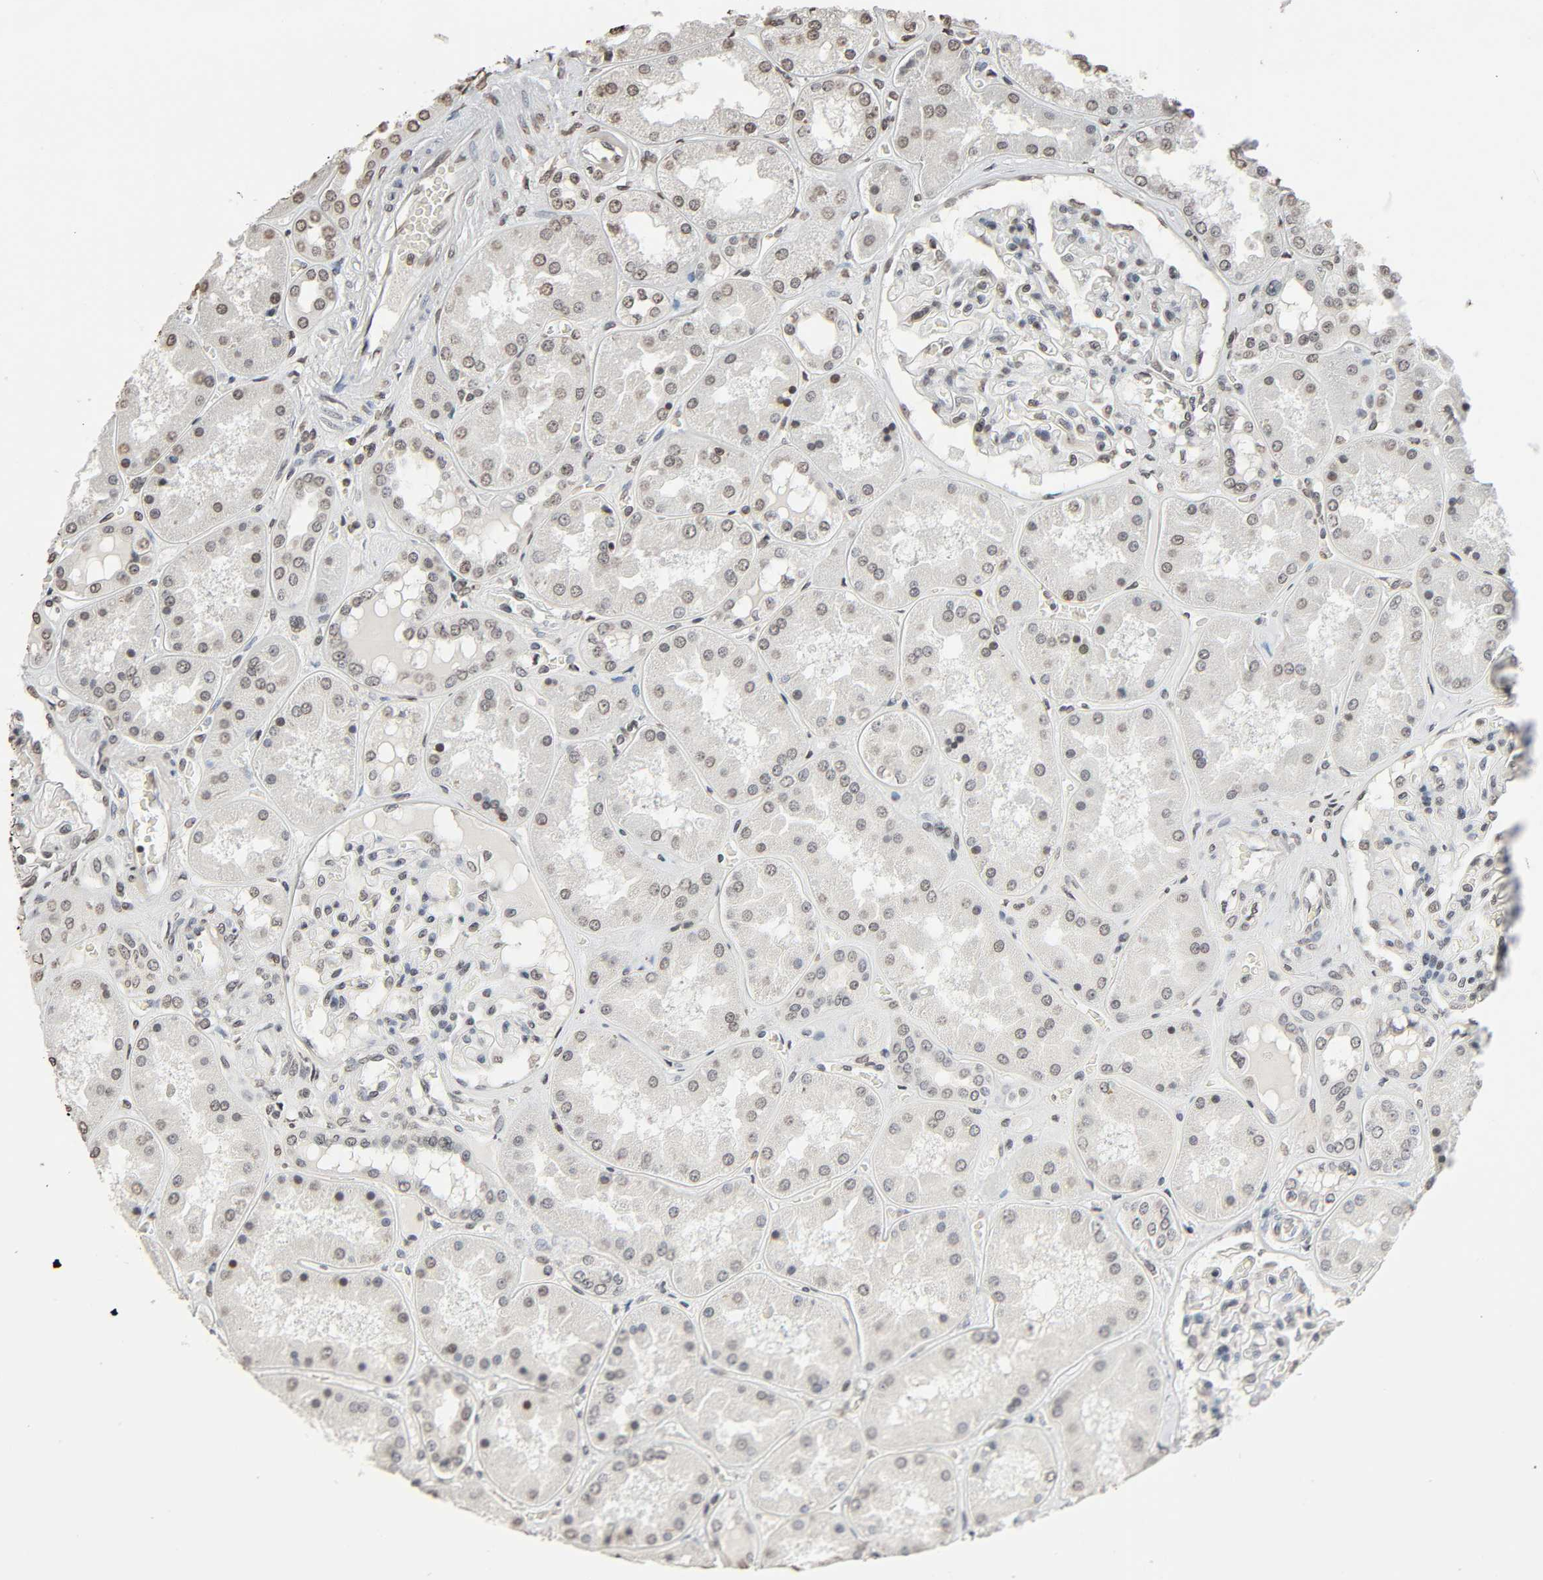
{"staining": {"intensity": "negative", "quantity": "none", "location": "none"}, "tissue": "kidney", "cell_type": "Cells in glomeruli", "image_type": "normal", "snomed": [{"axis": "morphology", "description": "Normal tissue, NOS"}, {"axis": "topography", "description": "Kidney"}], "caption": "Immunohistochemistry (IHC) of benign kidney displays no positivity in cells in glomeruli. Brightfield microscopy of immunohistochemistry (IHC) stained with DAB (brown) and hematoxylin (blue), captured at high magnification.", "gene": "STK4", "patient": {"sex": "female", "age": 56}}